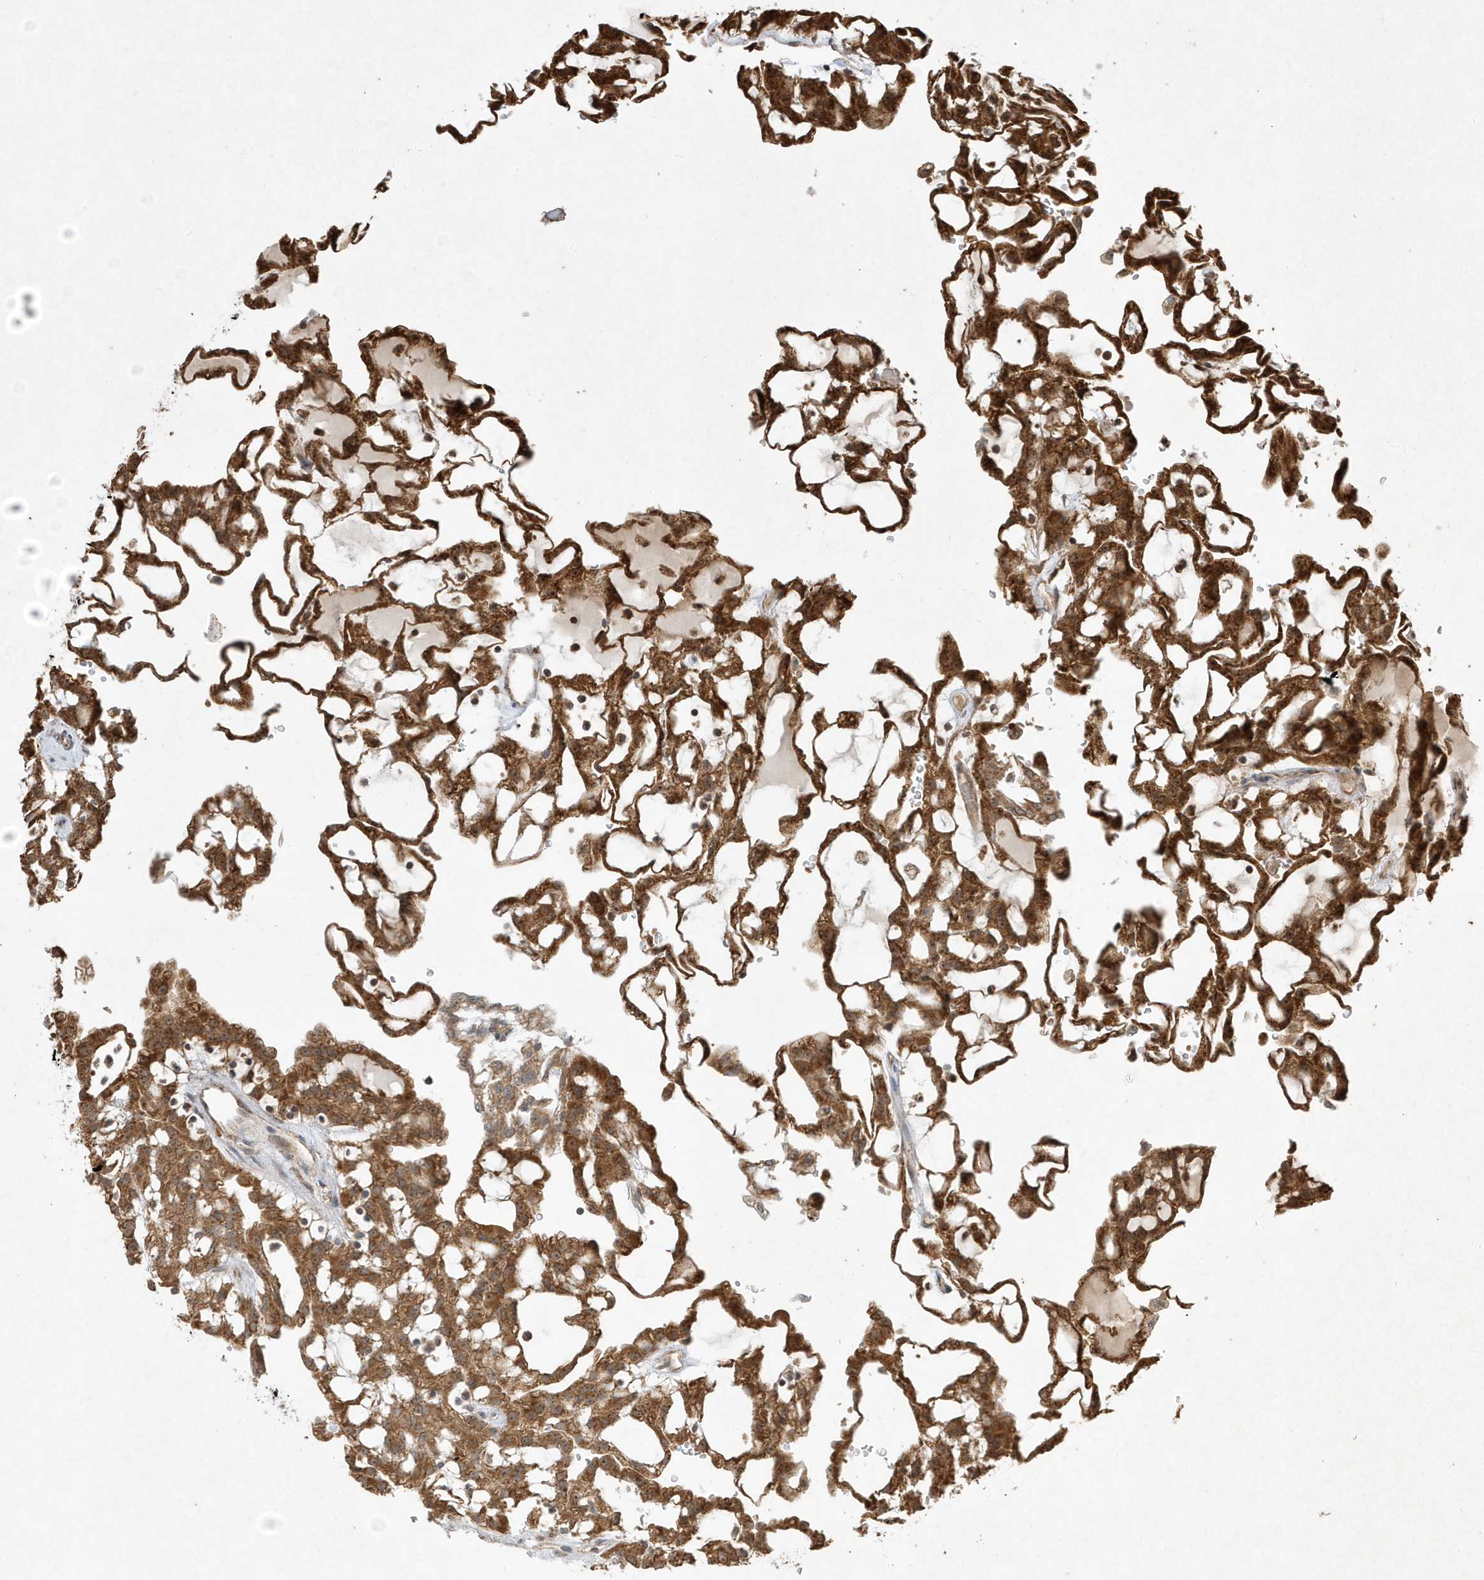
{"staining": {"intensity": "strong", "quantity": ">75%", "location": "cytoplasmic/membranous,nuclear"}, "tissue": "renal cancer", "cell_type": "Tumor cells", "image_type": "cancer", "snomed": [{"axis": "morphology", "description": "Adenocarcinoma, NOS"}, {"axis": "topography", "description": "Kidney"}], "caption": "This photomicrograph demonstrates adenocarcinoma (renal) stained with immunohistochemistry (IHC) to label a protein in brown. The cytoplasmic/membranous and nuclear of tumor cells show strong positivity for the protein. Nuclei are counter-stained blue.", "gene": "ABCB9", "patient": {"sex": "male", "age": 63}}